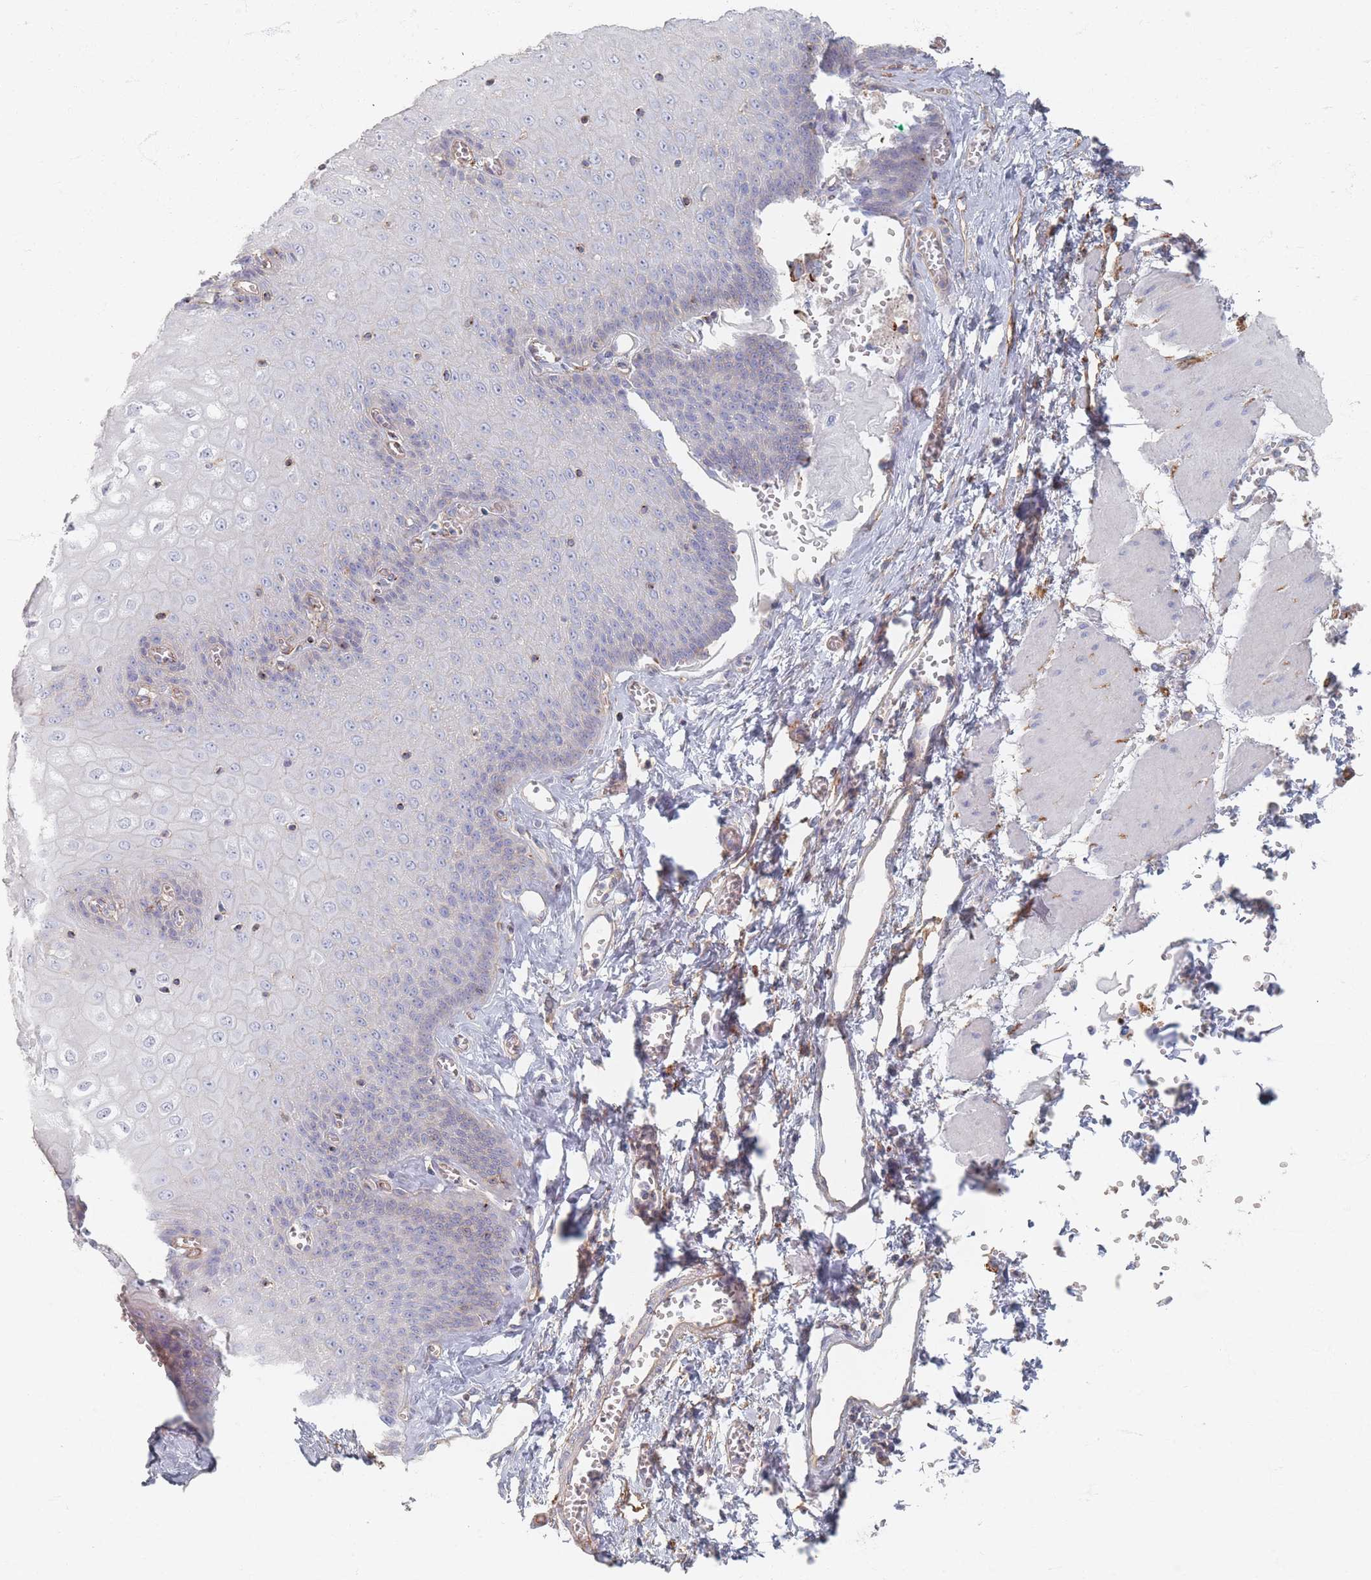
{"staining": {"intensity": "negative", "quantity": "none", "location": "none"}, "tissue": "esophagus", "cell_type": "Squamous epithelial cells", "image_type": "normal", "snomed": [{"axis": "morphology", "description": "Normal tissue, NOS"}, {"axis": "topography", "description": "Esophagus"}], "caption": "IHC image of benign esophagus: esophagus stained with DAB (3,3'-diaminobenzidine) displays no significant protein staining in squamous epithelial cells.", "gene": "GNB1", "patient": {"sex": "male", "age": 60}}